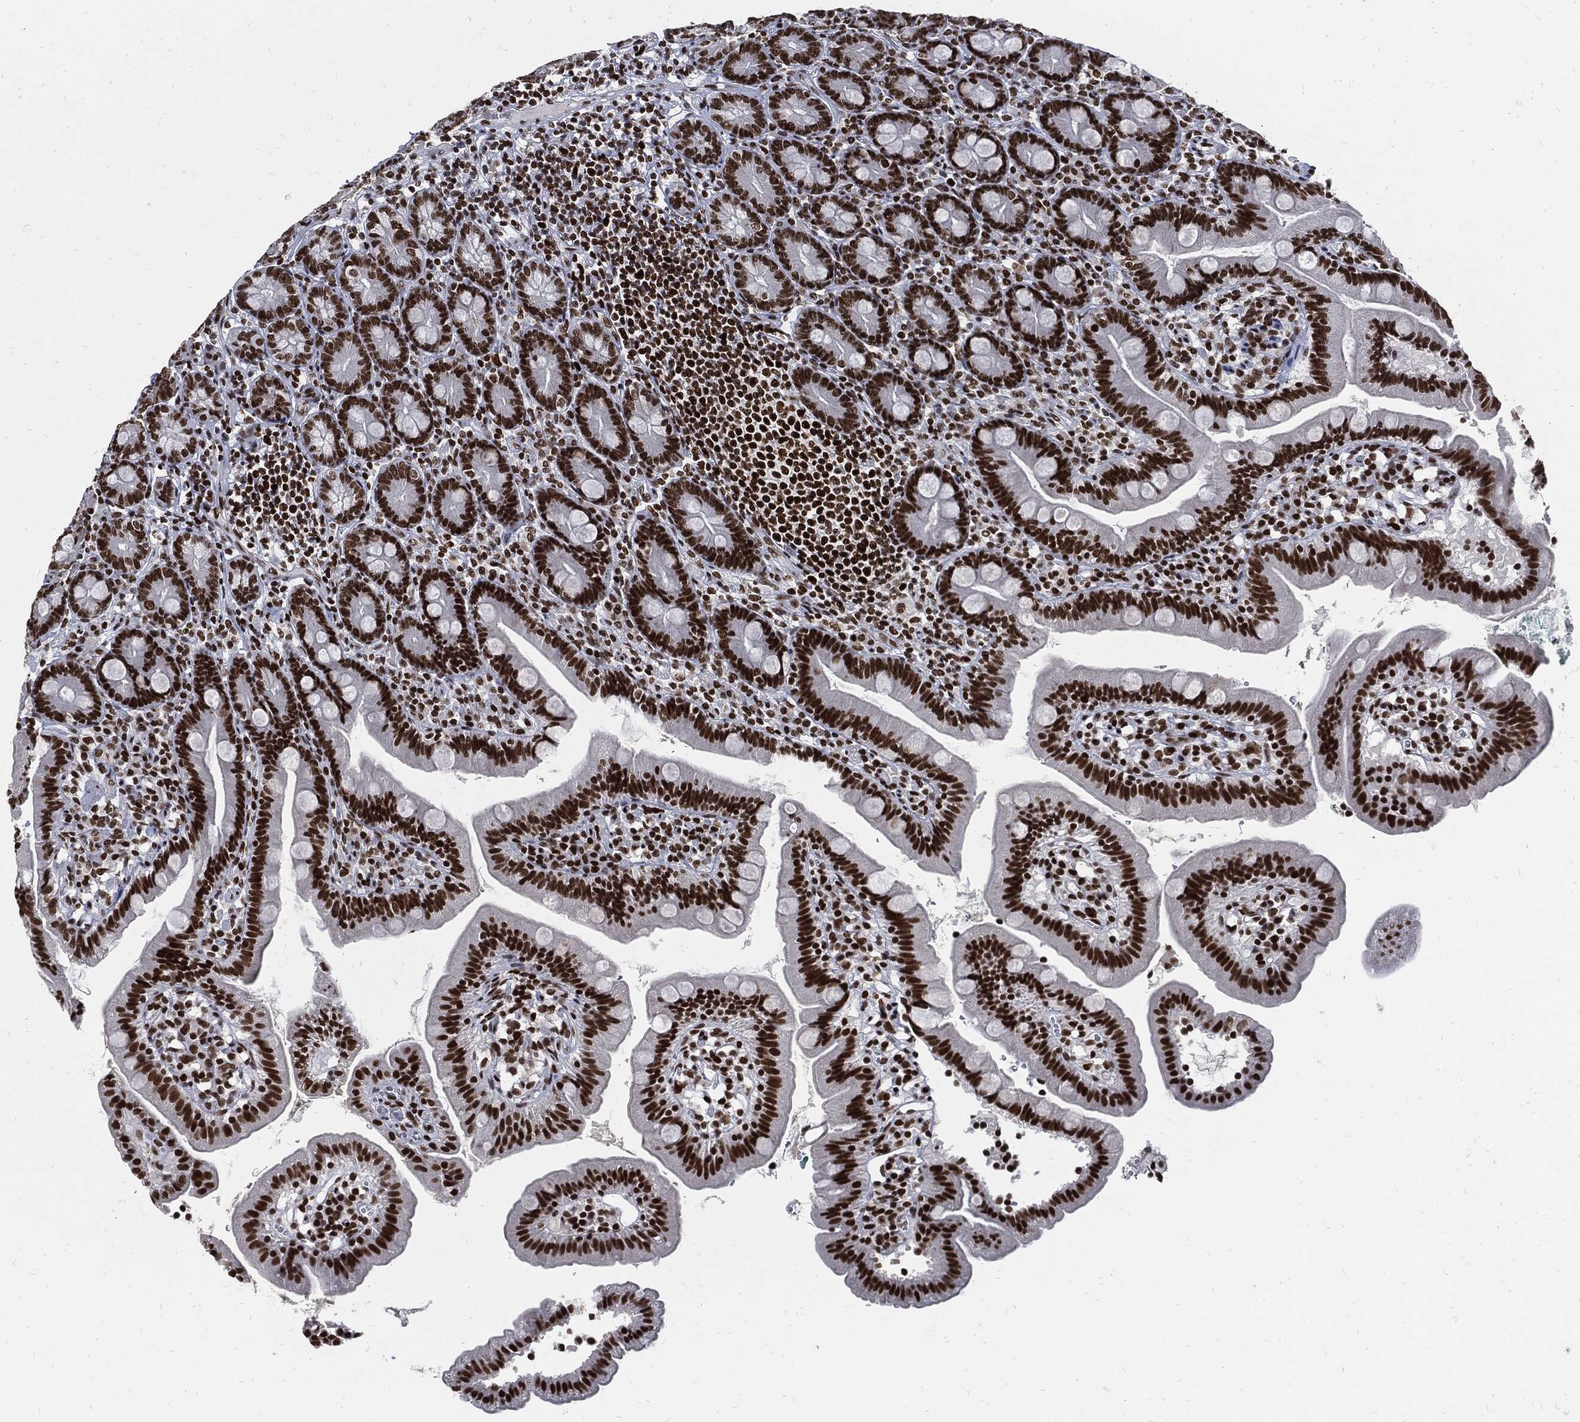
{"staining": {"intensity": "strong", "quantity": ">75%", "location": "nuclear"}, "tissue": "duodenum", "cell_type": "Glandular cells", "image_type": "normal", "snomed": [{"axis": "morphology", "description": "Normal tissue, NOS"}, {"axis": "topography", "description": "Duodenum"}], "caption": "Glandular cells show high levels of strong nuclear expression in about >75% of cells in normal duodenum.", "gene": "TERF2", "patient": {"sex": "female", "age": 67}}